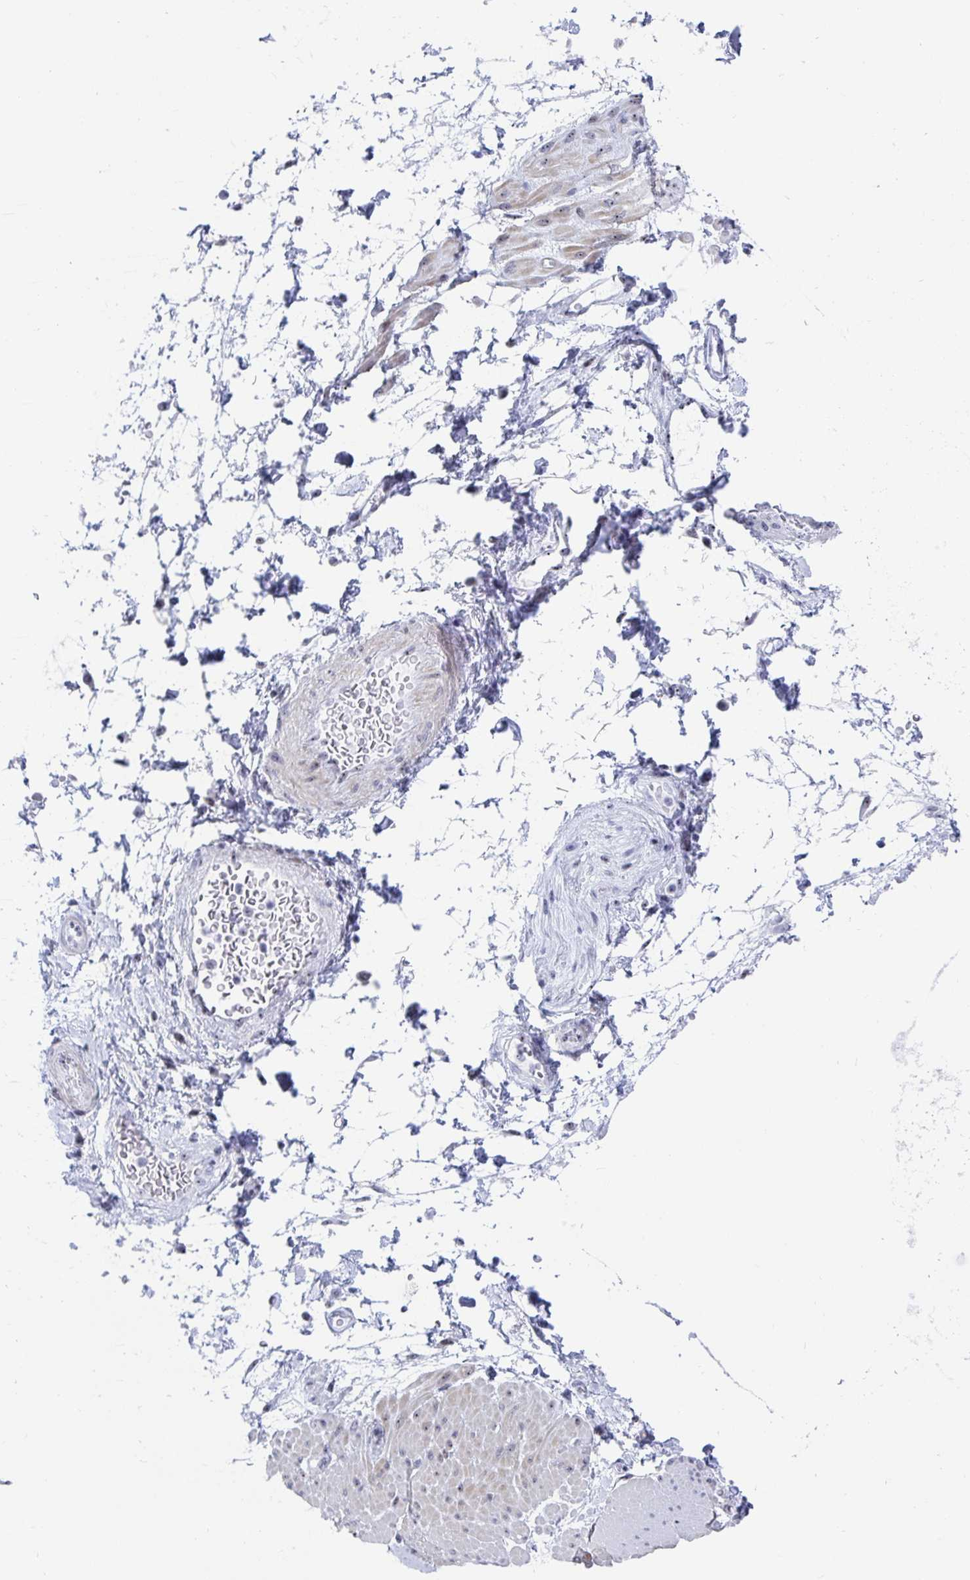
{"staining": {"intensity": "negative", "quantity": "none", "location": "none"}, "tissue": "adipose tissue", "cell_type": "Adipocytes", "image_type": "normal", "snomed": [{"axis": "morphology", "description": "Normal tissue, NOS"}, {"axis": "topography", "description": "Urinary bladder"}, {"axis": "topography", "description": "Peripheral nerve tissue"}], "caption": "Immunohistochemistry image of unremarkable human adipose tissue stained for a protein (brown), which displays no expression in adipocytes. (DAB (3,3'-diaminobenzidine) immunohistochemistry with hematoxylin counter stain).", "gene": "SIRT7", "patient": {"sex": "female", "age": 60}}